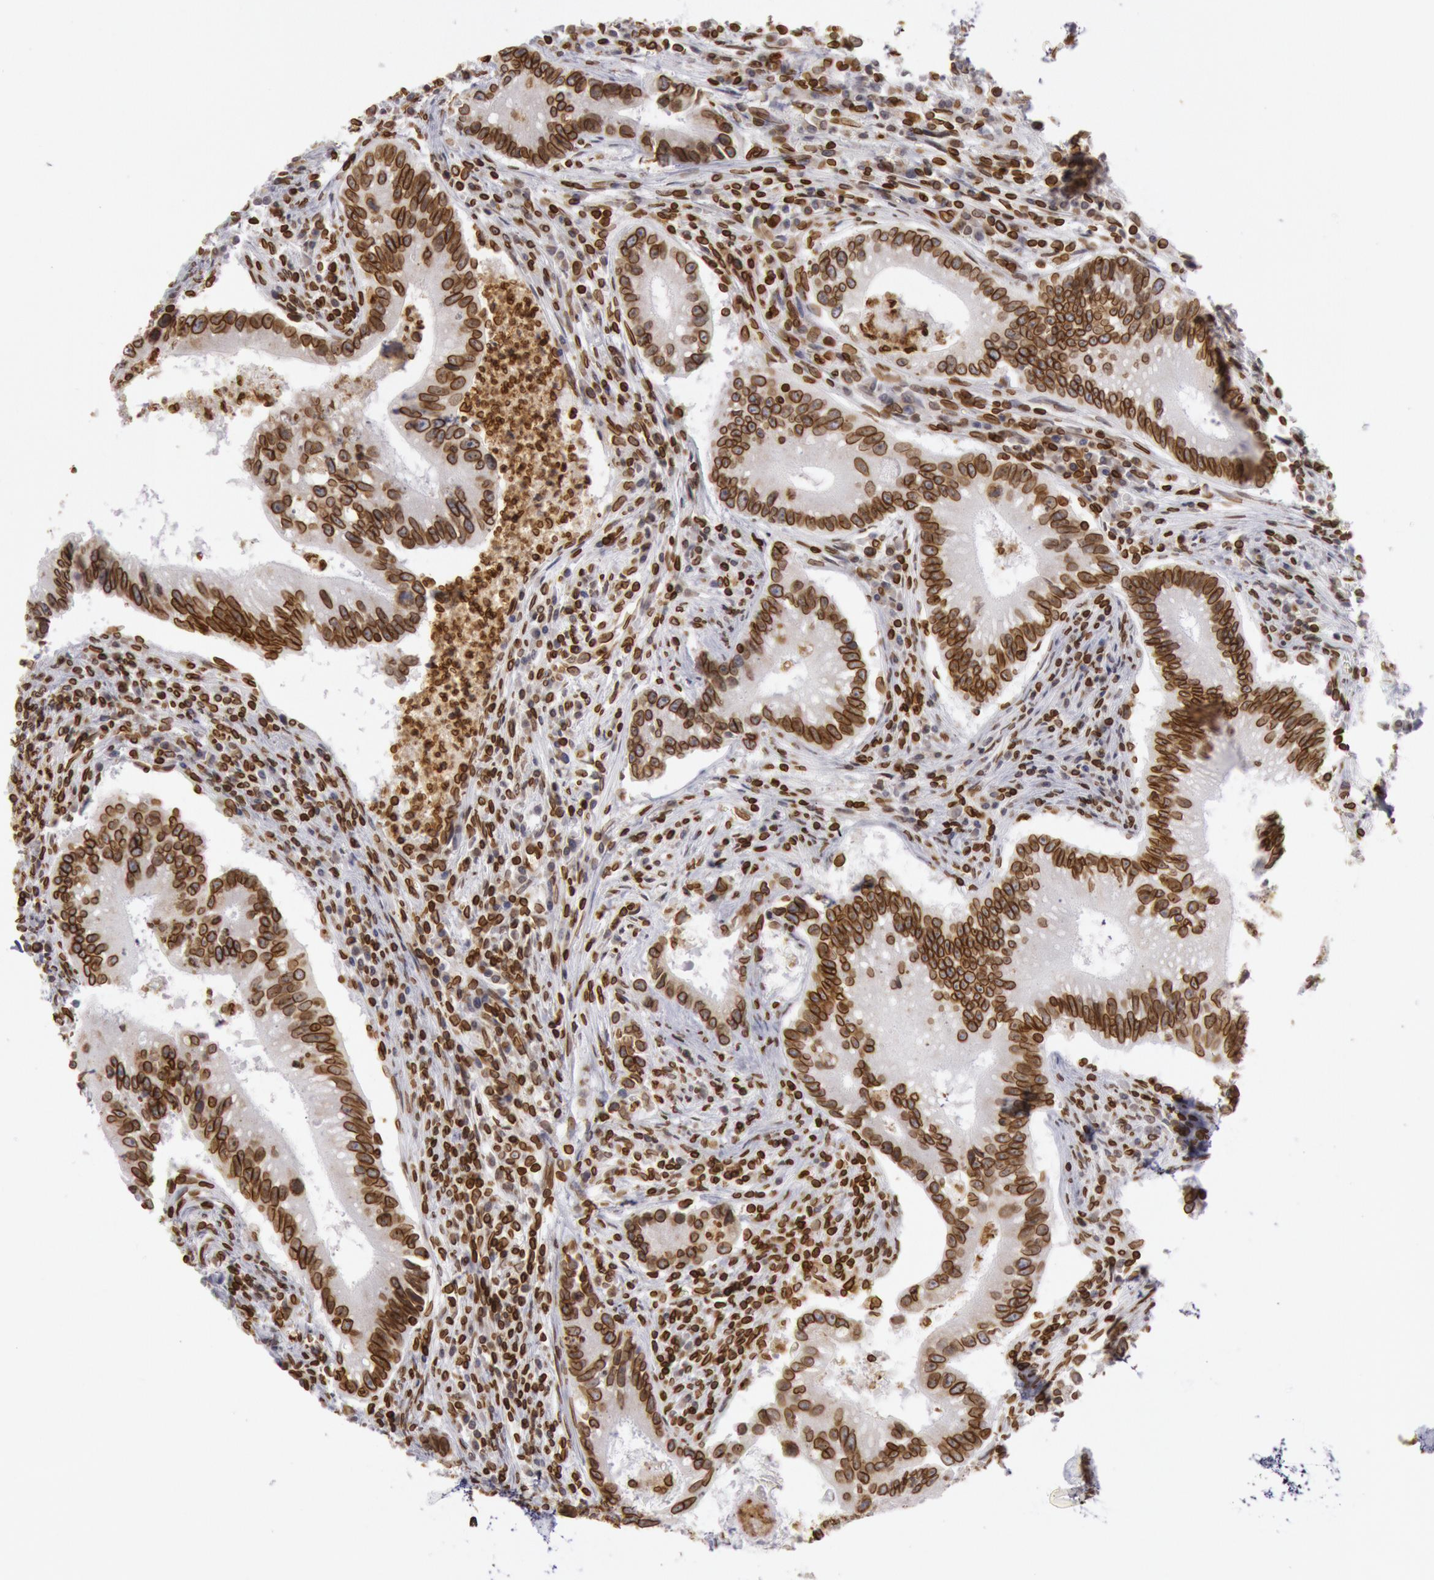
{"staining": {"intensity": "strong", "quantity": ">75%", "location": "nuclear"}, "tissue": "colorectal cancer", "cell_type": "Tumor cells", "image_type": "cancer", "snomed": [{"axis": "morphology", "description": "Adenocarcinoma, NOS"}, {"axis": "topography", "description": "Rectum"}], "caption": "Approximately >75% of tumor cells in adenocarcinoma (colorectal) reveal strong nuclear protein expression as visualized by brown immunohistochemical staining.", "gene": "SUN2", "patient": {"sex": "female", "age": 81}}